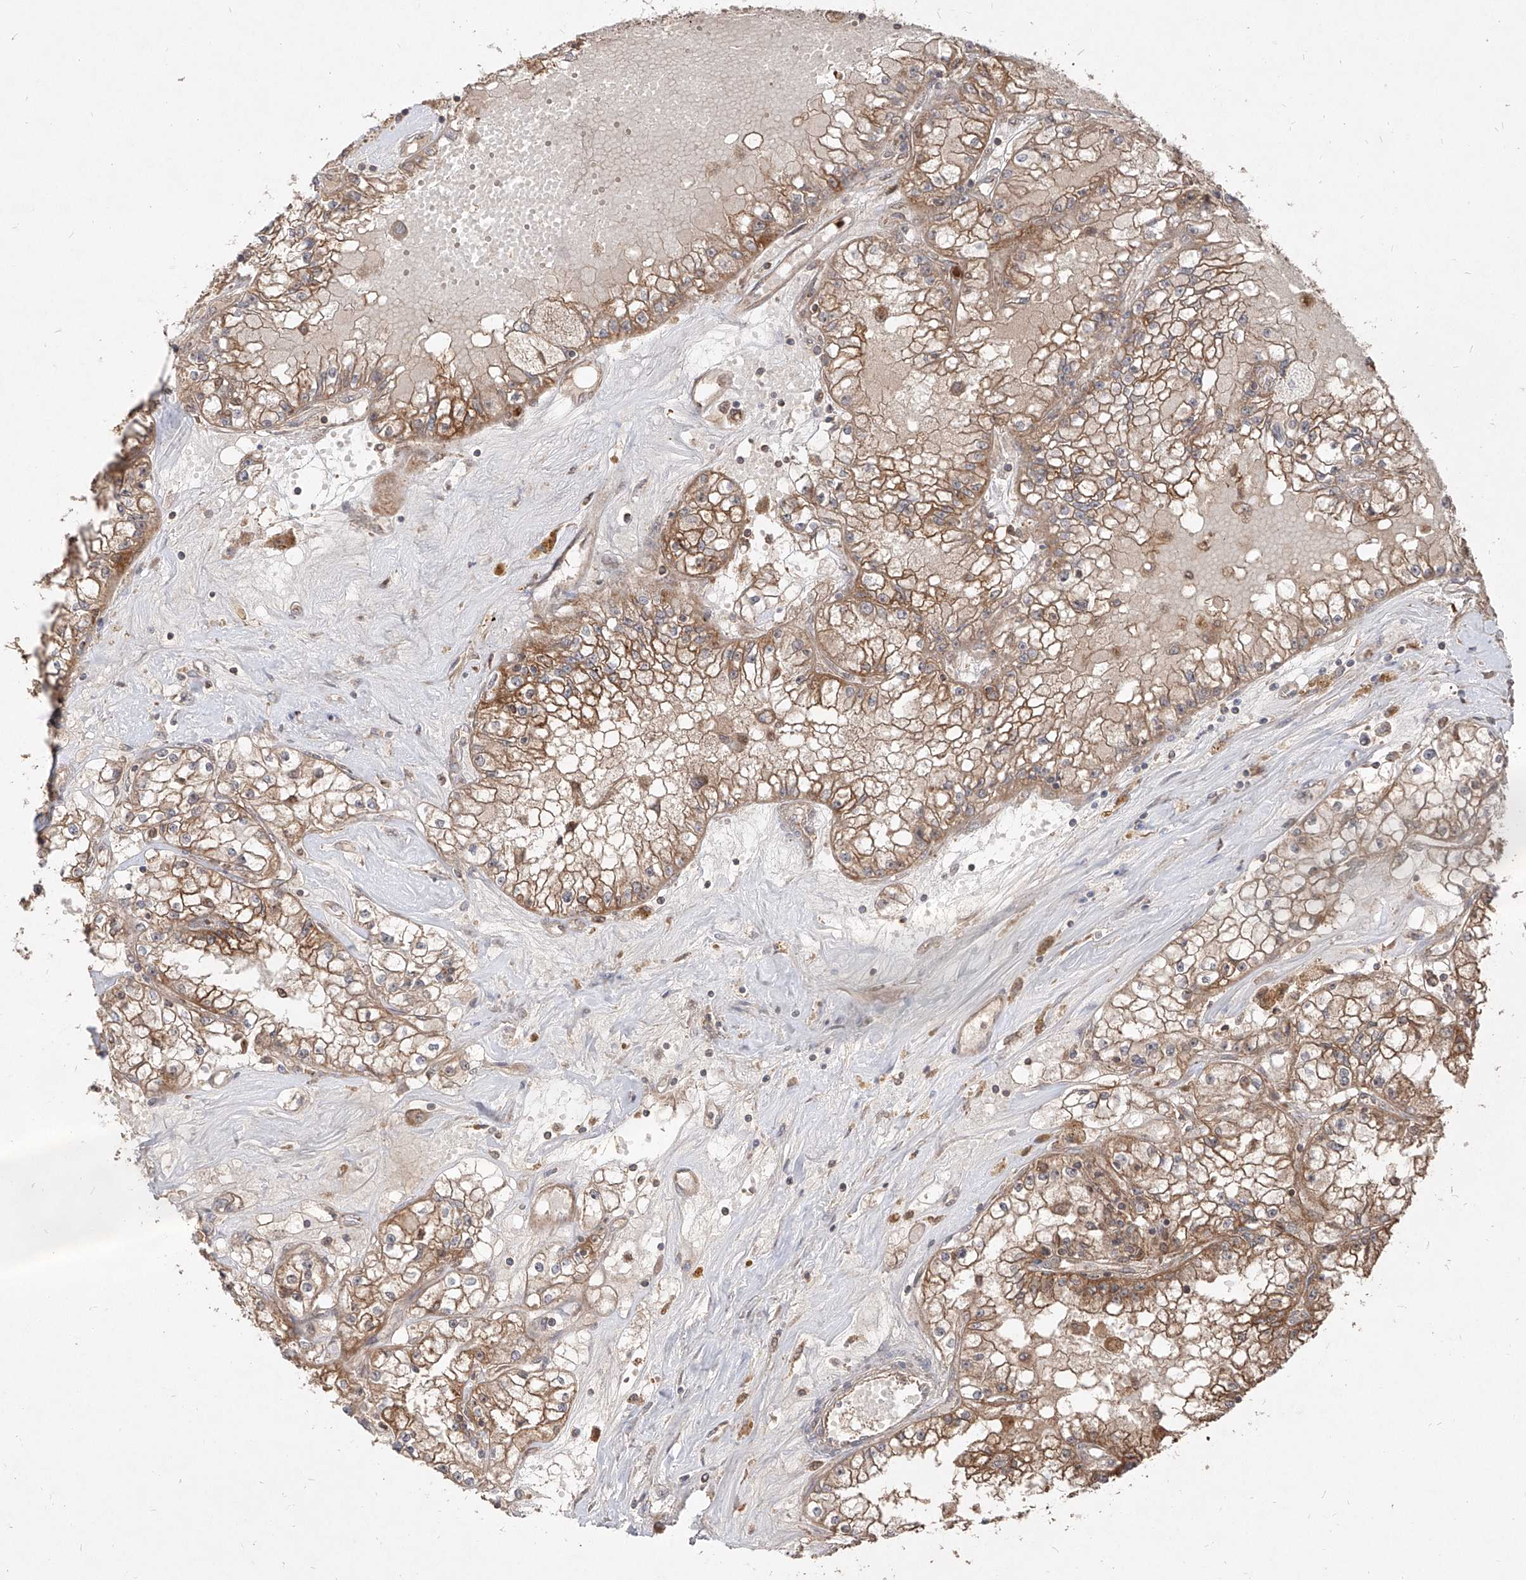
{"staining": {"intensity": "moderate", "quantity": ">75%", "location": "cytoplasmic/membranous"}, "tissue": "renal cancer", "cell_type": "Tumor cells", "image_type": "cancer", "snomed": [{"axis": "morphology", "description": "Adenocarcinoma, NOS"}, {"axis": "topography", "description": "Kidney"}], "caption": "Tumor cells show moderate cytoplasmic/membranous staining in approximately >75% of cells in renal cancer (adenocarcinoma). The protein is shown in brown color, while the nuclei are stained blue.", "gene": "AIM2", "patient": {"sex": "male", "age": 56}}